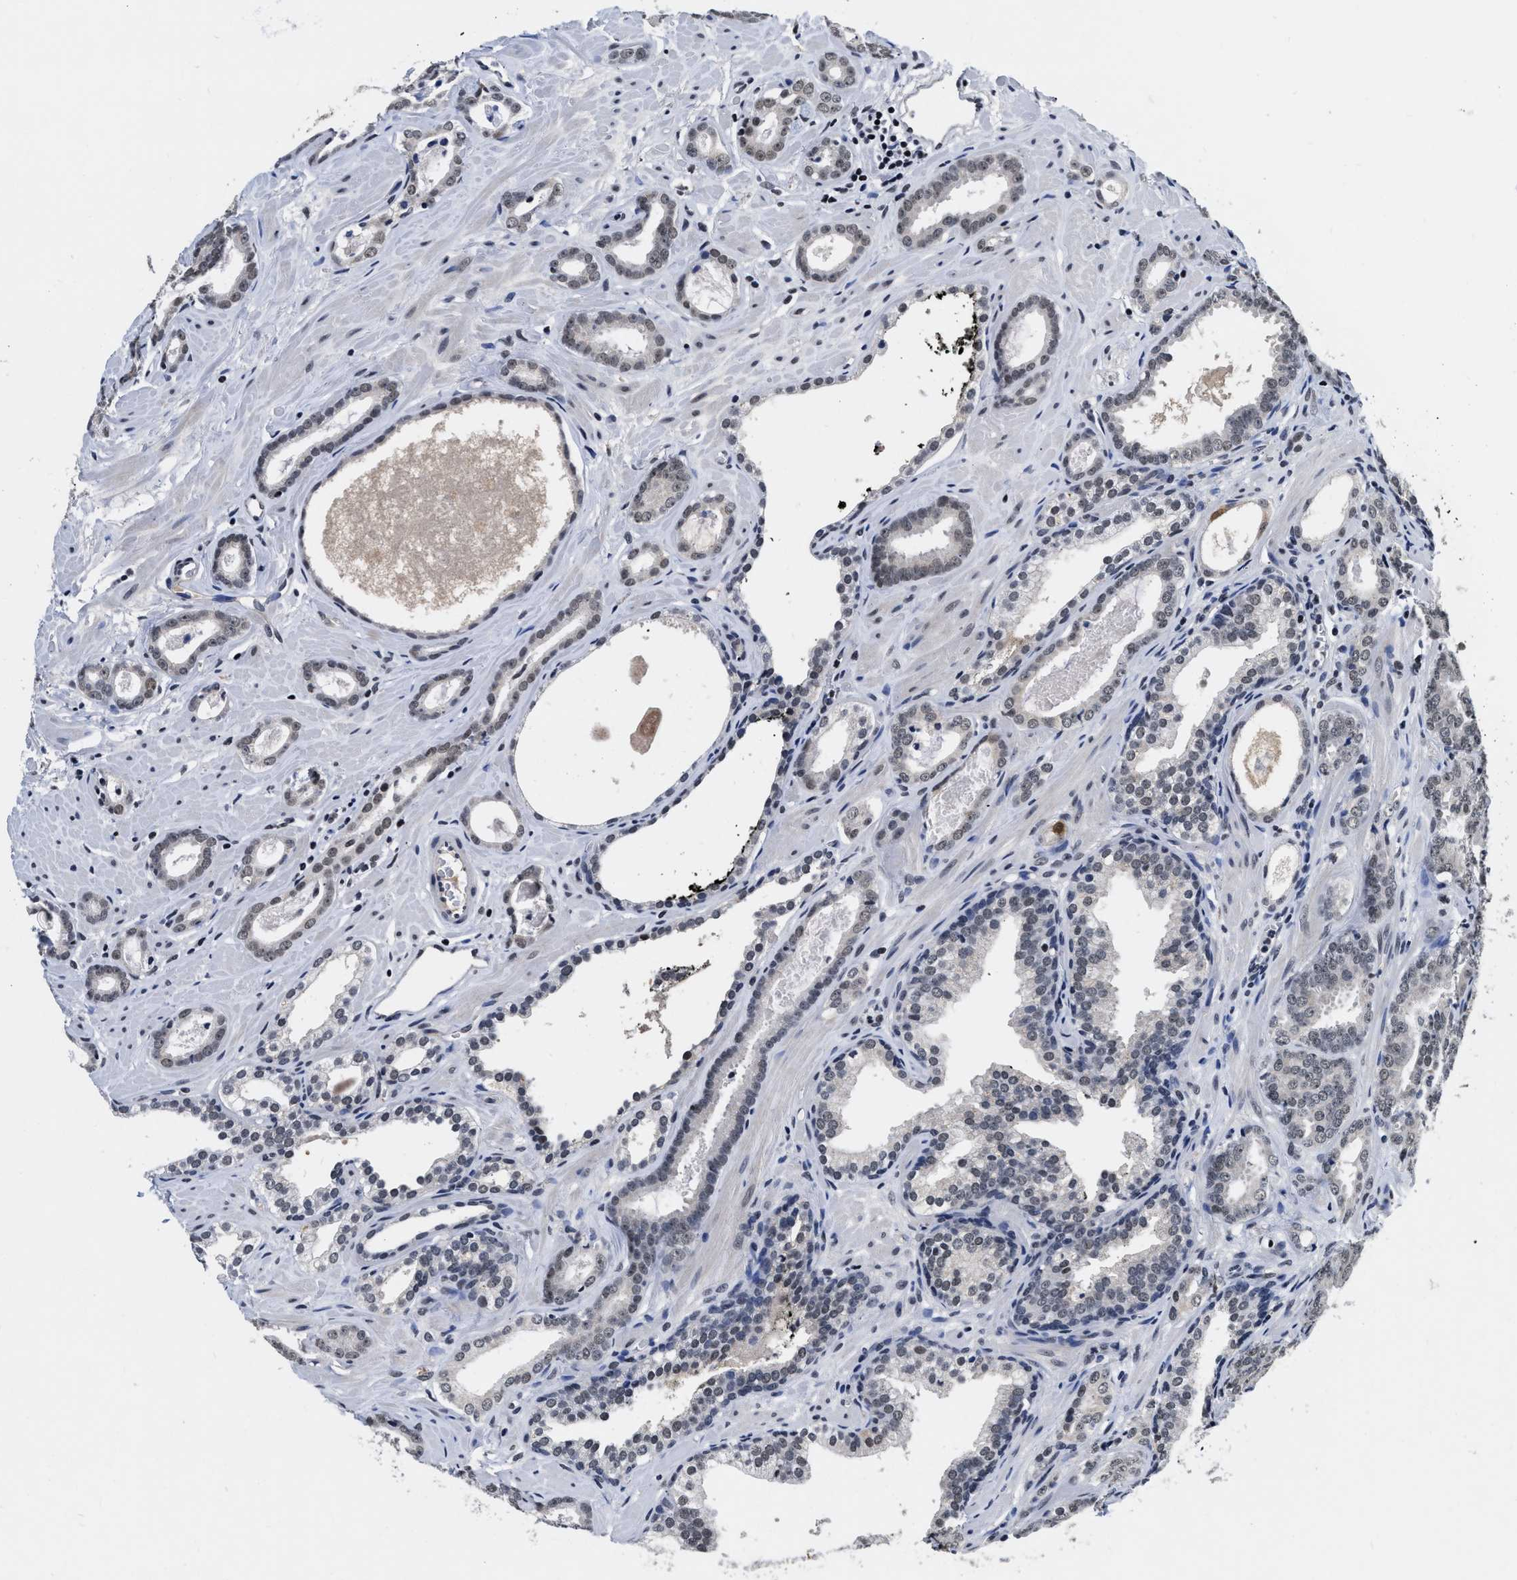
{"staining": {"intensity": "weak", "quantity": "<25%", "location": "nuclear"}, "tissue": "prostate cancer", "cell_type": "Tumor cells", "image_type": "cancer", "snomed": [{"axis": "morphology", "description": "Adenocarcinoma, Low grade"}, {"axis": "topography", "description": "Prostate"}], "caption": "The immunohistochemistry (IHC) histopathology image has no significant expression in tumor cells of prostate adenocarcinoma (low-grade) tissue.", "gene": "CCNE1", "patient": {"sex": "male", "age": 57}}